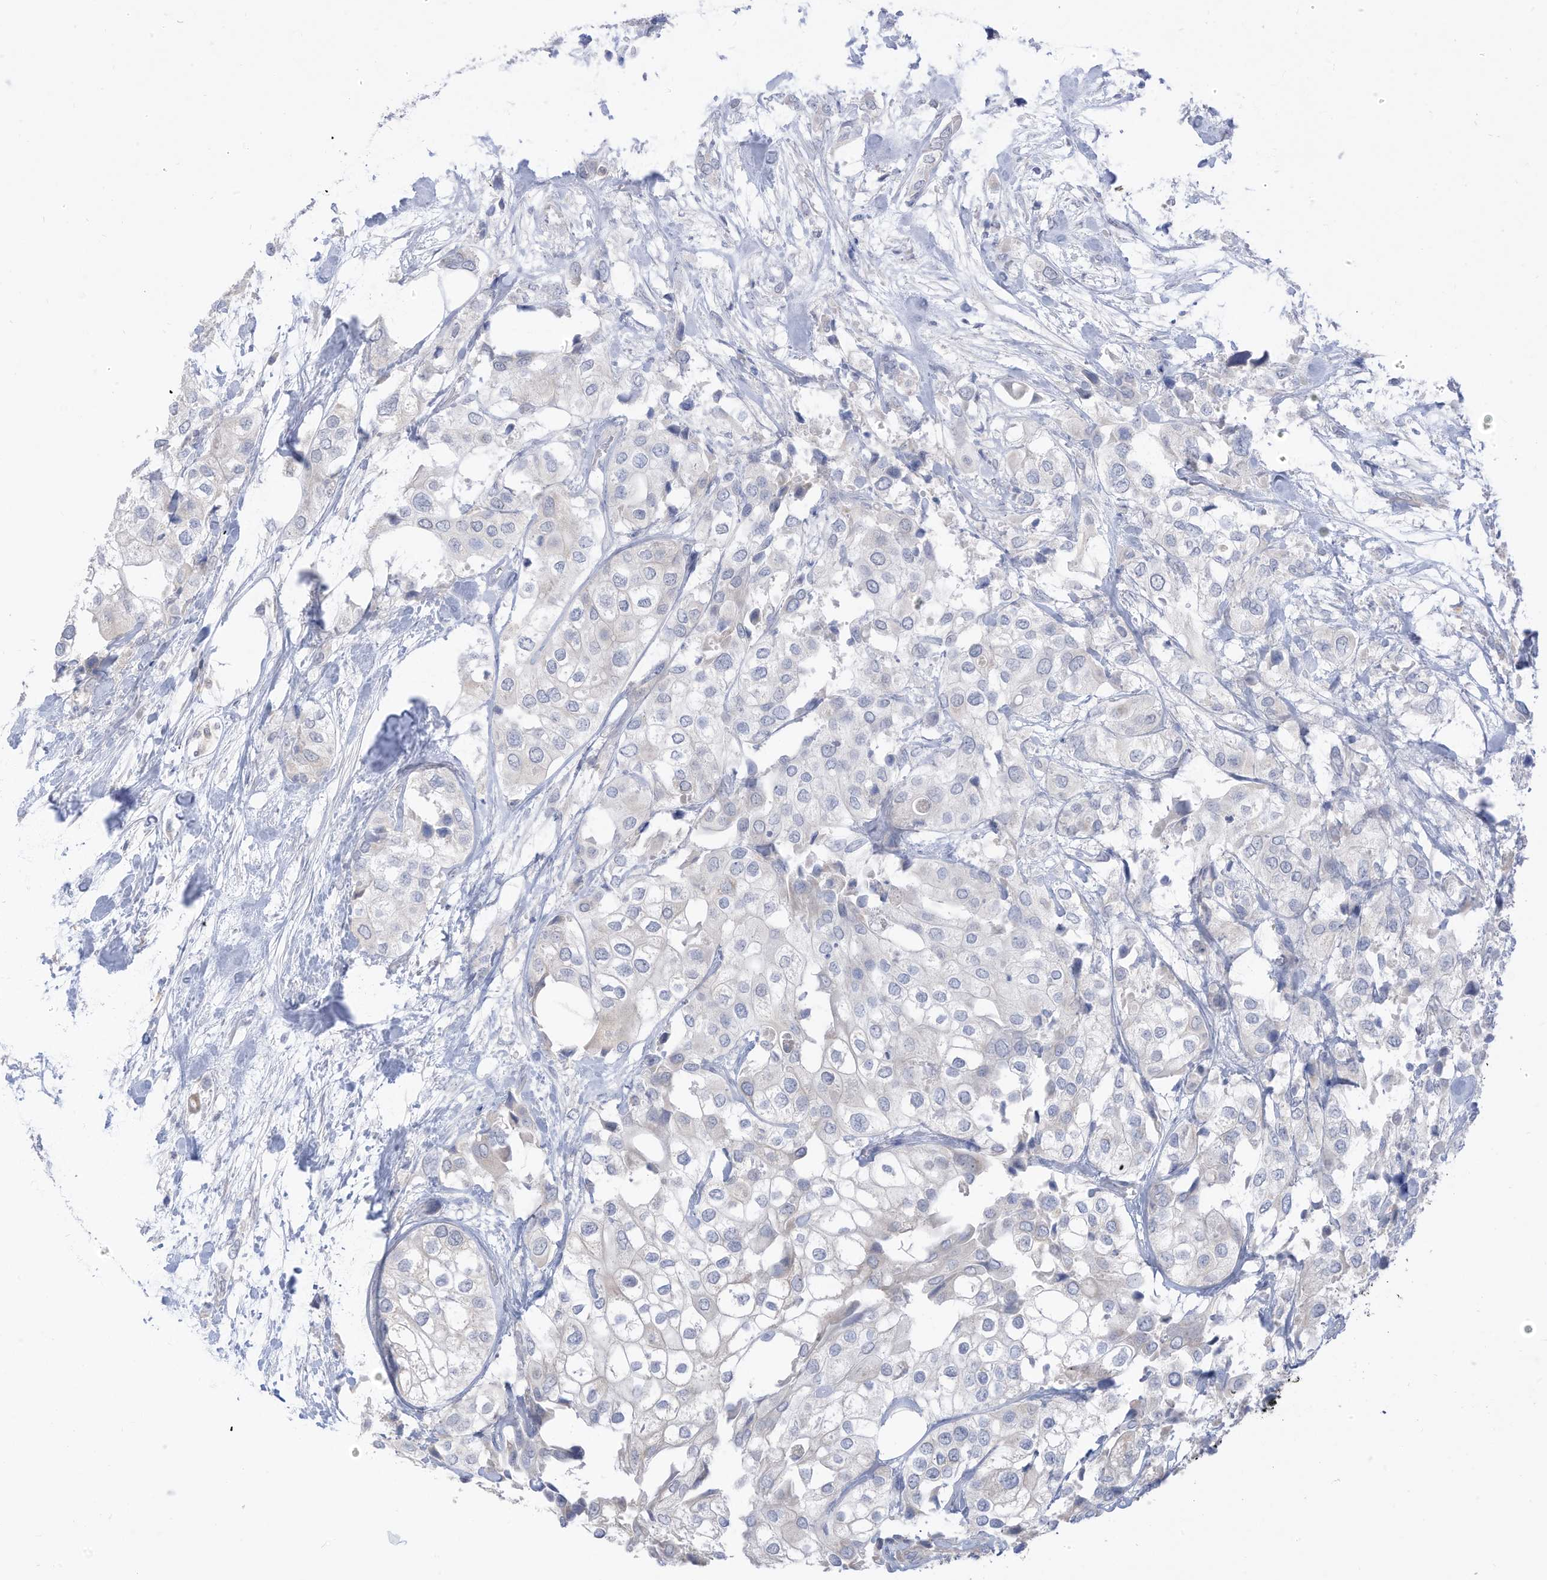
{"staining": {"intensity": "negative", "quantity": "none", "location": "none"}, "tissue": "urothelial cancer", "cell_type": "Tumor cells", "image_type": "cancer", "snomed": [{"axis": "morphology", "description": "Urothelial carcinoma, High grade"}, {"axis": "topography", "description": "Urinary bladder"}], "caption": "This histopathology image is of urothelial carcinoma (high-grade) stained with IHC to label a protein in brown with the nuclei are counter-stained blue. There is no staining in tumor cells. (Brightfield microscopy of DAB (3,3'-diaminobenzidine) immunohistochemistry (IHC) at high magnification).", "gene": "OGT", "patient": {"sex": "male", "age": 64}}